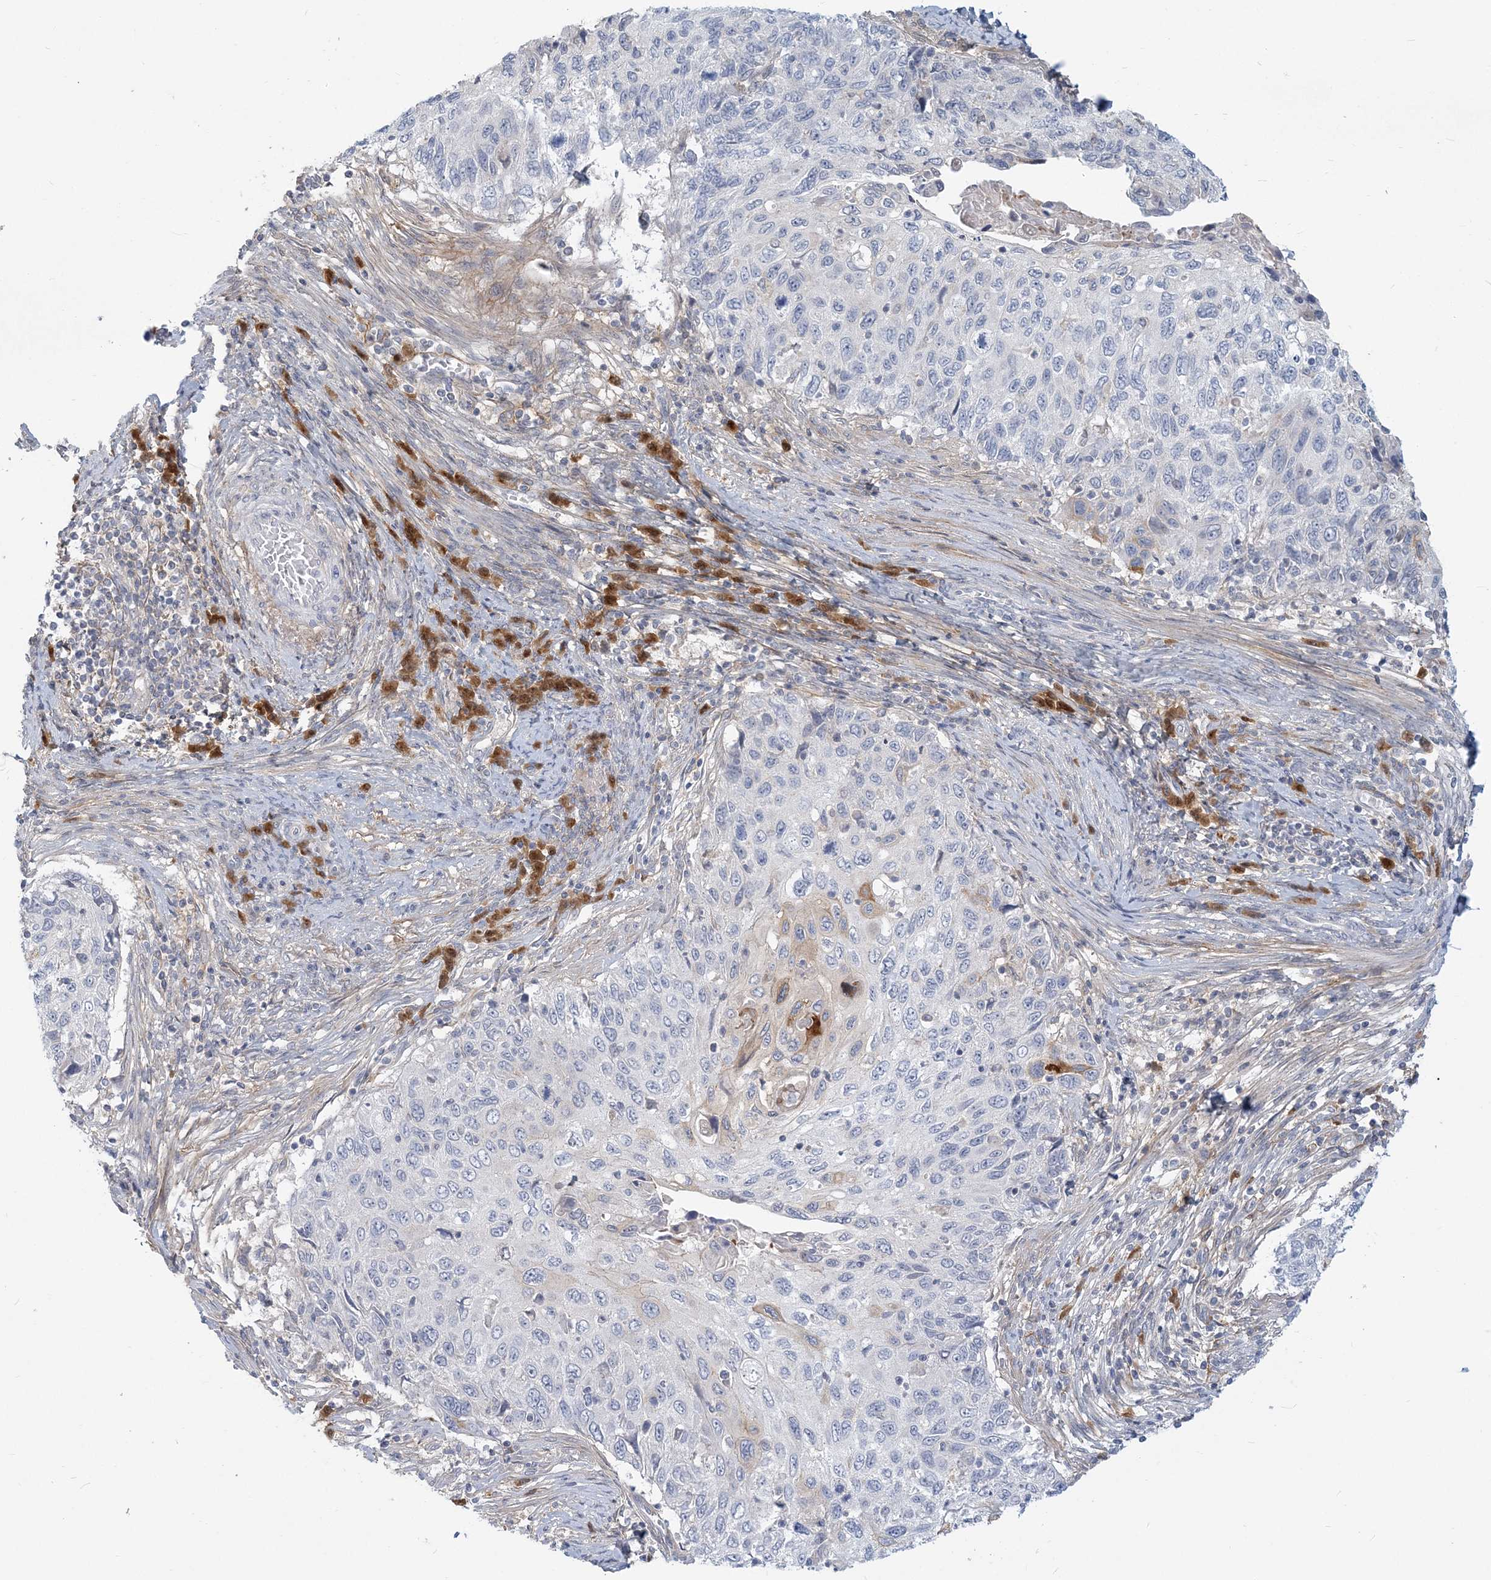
{"staining": {"intensity": "negative", "quantity": "none", "location": "none"}, "tissue": "cervical cancer", "cell_type": "Tumor cells", "image_type": "cancer", "snomed": [{"axis": "morphology", "description": "Squamous cell carcinoma, NOS"}, {"axis": "topography", "description": "Cervix"}], "caption": "High magnification brightfield microscopy of cervical cancer (squamous cell carcinoma) stained with DAB (brown) and counterstained with hematoxylin (blue): tumor cells show no significant staining. (DAB immunohistochemistry with hematoxylin counter stain).", "gene": "GMPPA", "patient": {"sex": "female", "age": 70}}